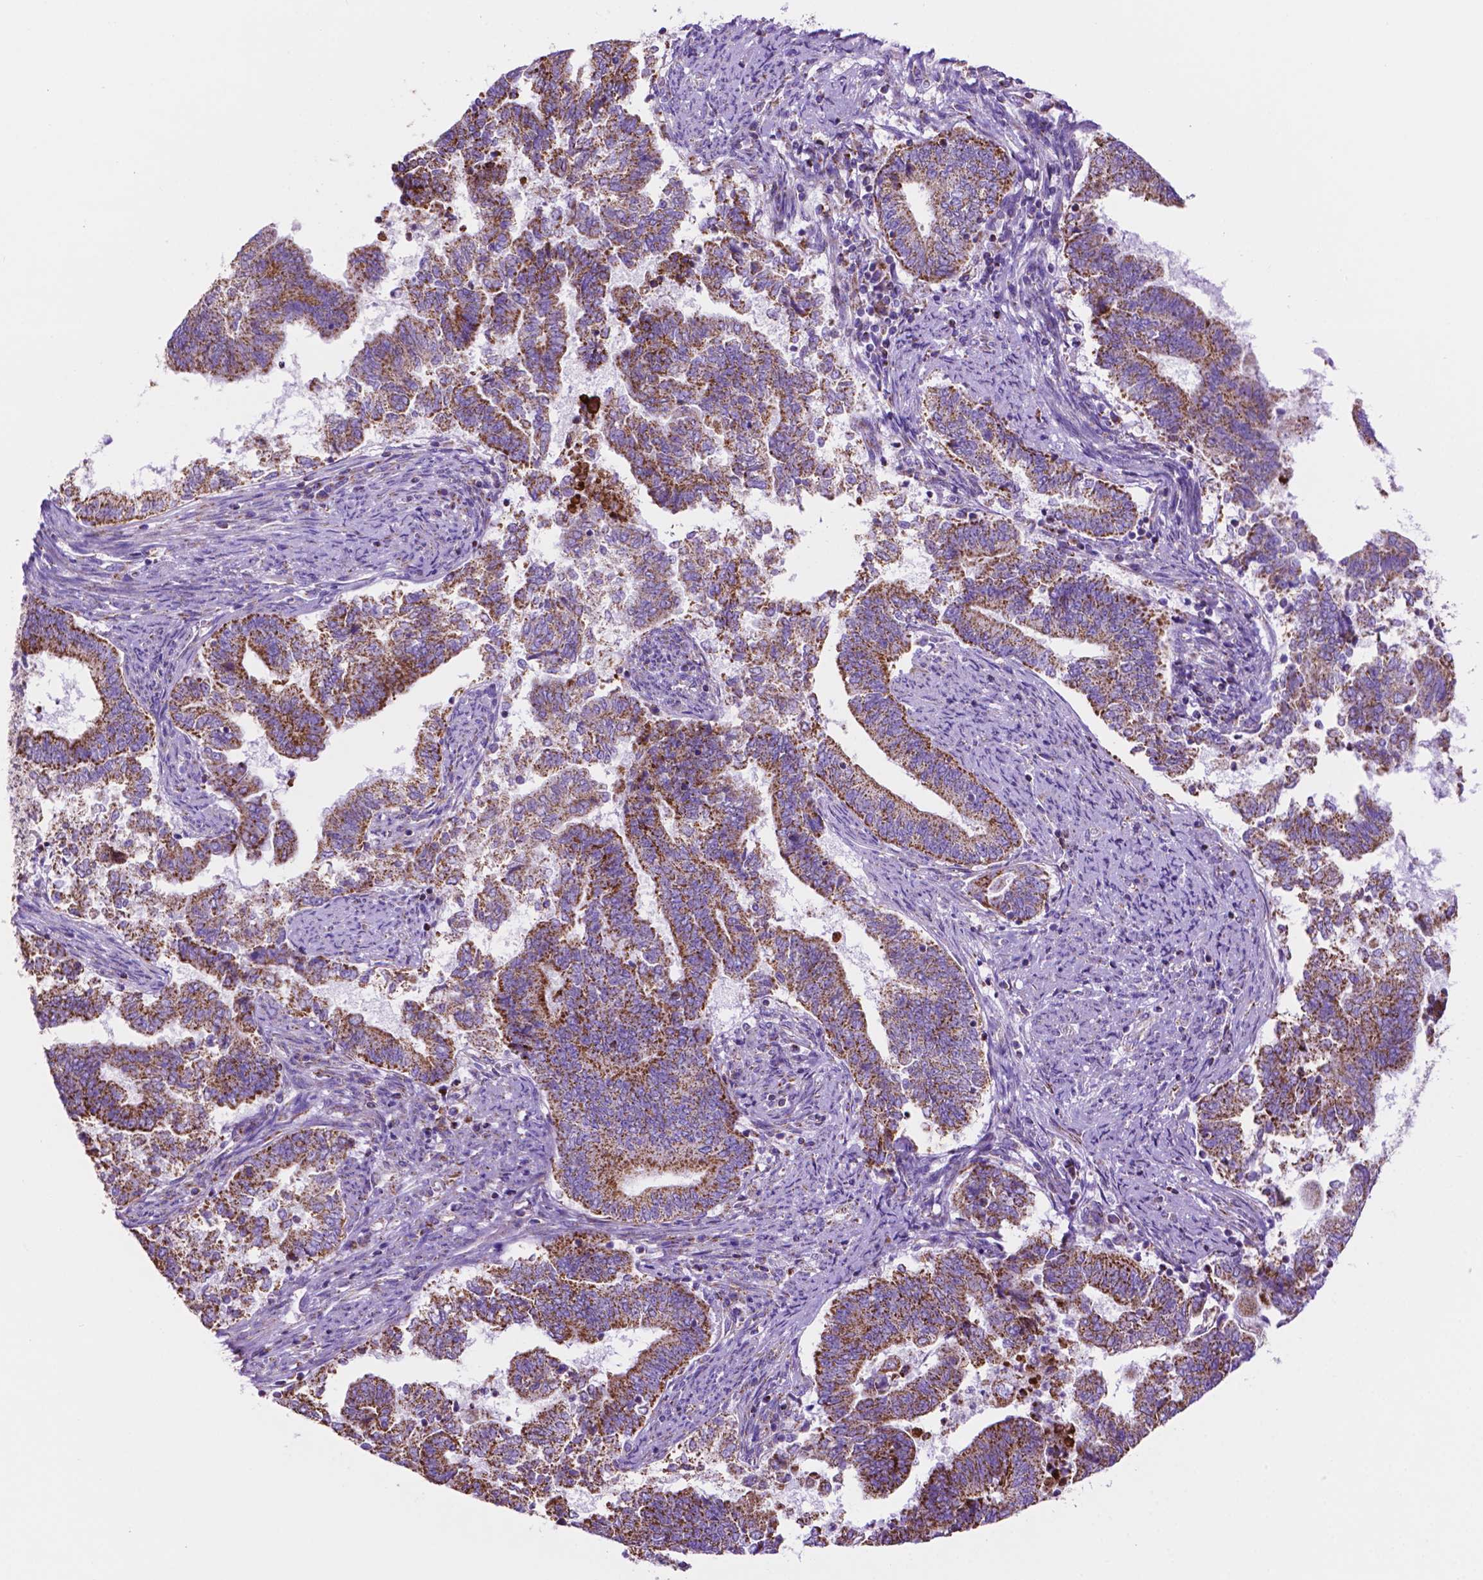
{"staining": {"intensity": "strong", "quantity": ">75%", "location": "cytoplasmic/membranous"}, "tissue": "endometrial cancer", "cell_type": "Tumor cells", "image_type": "cancer", "snomed": [{"axis": "morphology", "description": "Adenocarcinoma, NOS"}, {"axis": "topography", "description": "Endometrium"}], "caption": "Immunohistochemistry (IHC) photomicrograph of neoplastic tissue: endometrial adenocarcinoma stained using immunohistochemistry (IHC) shows high levels of strong protein expression localized specifically in the cytoplasmic/membranous of tumor cells, appearing as a cytoplasmic/membranous brown color.", "gene": "GDPD5", "patient": {"sex": "female", "age": 65}}